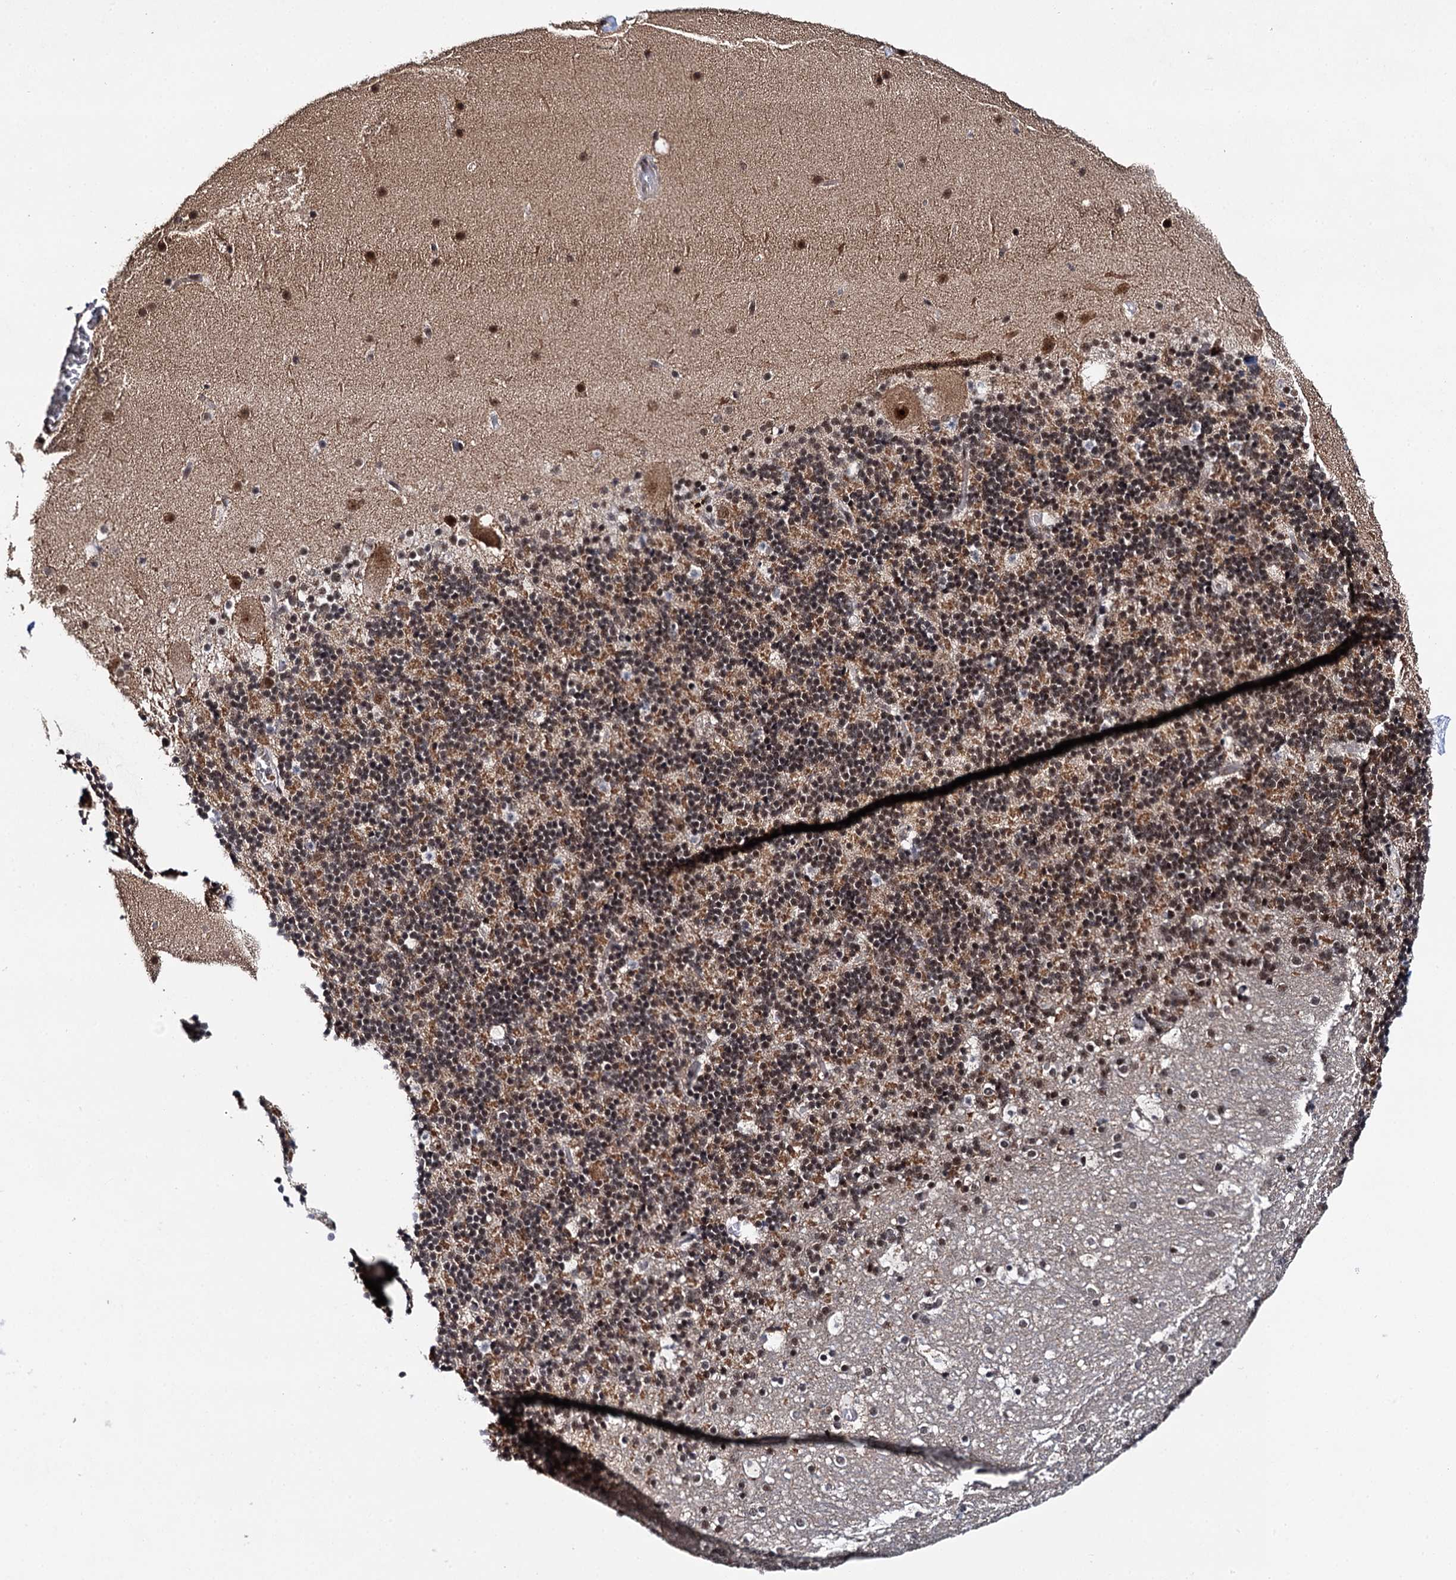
{"staining": {"intensity": "moderate", "quantity": "25%-75%", "location": "cytoplasmic/membranous,nuclear"}, "tissue": "cerebellum", "cell_type": "Cells in granular layer", "image_type": "normal", "snomed": [{"axis": "morphology", "description": "Normal tissue, NOS"}, {"axis": "topography", "description": "Cerebellum"}], "caption": "This is a histology image of IHC staining of unremarkable cerebellum, which shows moderate staining in the cytoplasmic/membranous,nuclear of cells in granular layer.", "gene": "BUD13", "patient": {"sex": "male", "age": 57}}